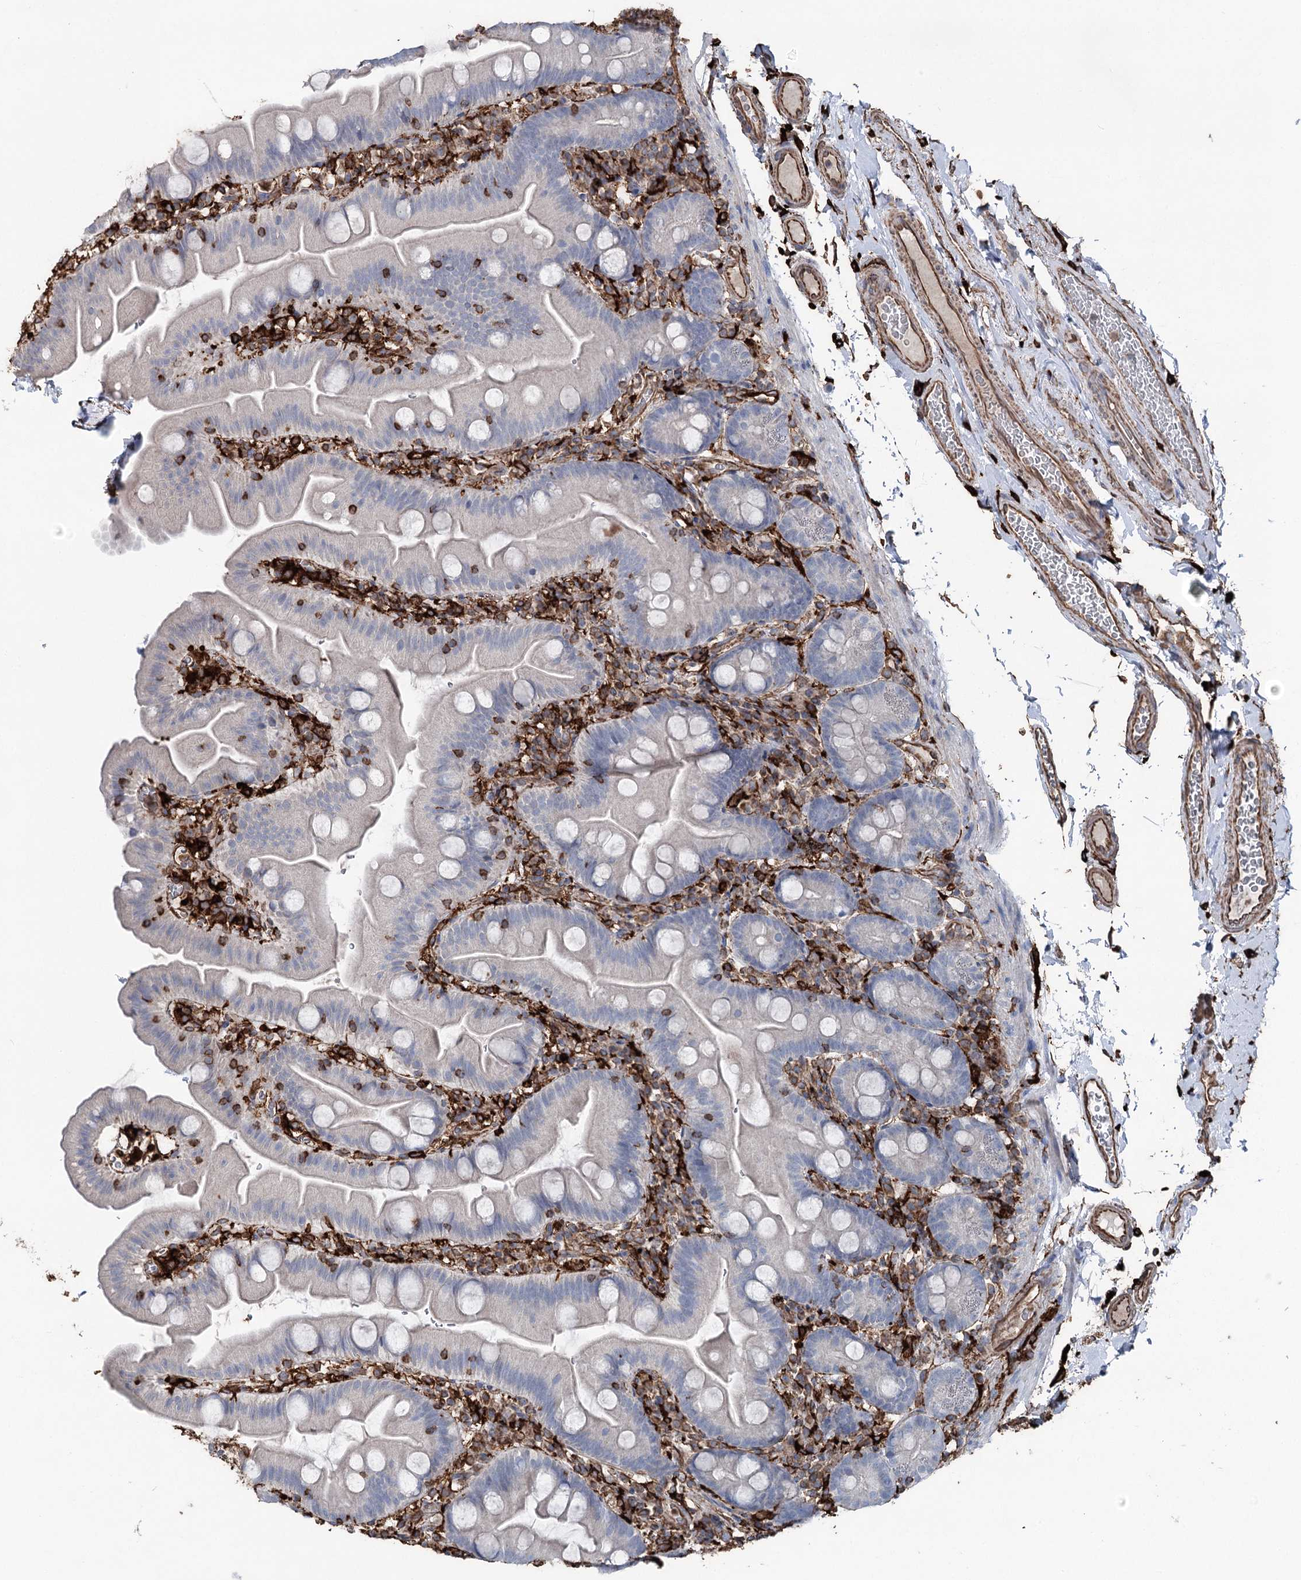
{"staining": {"intensity": "negative", "quantity": "none", "location": "none"}, "tissue": "small intestine", "cell_type": "Glandular cells", "image_type": "normal", "snomed": [{"axis": "morphology", "description": "Normal tissue, NOS"}, {"axis": "topography", "description": "Small intestine"}], "caption": "Human small intestine stained for a protein using immunohistochemistry exhibits no expression in glandular cells.", "gene": "CLEC4M", "patient": {"sex": "female", "age": 68}}